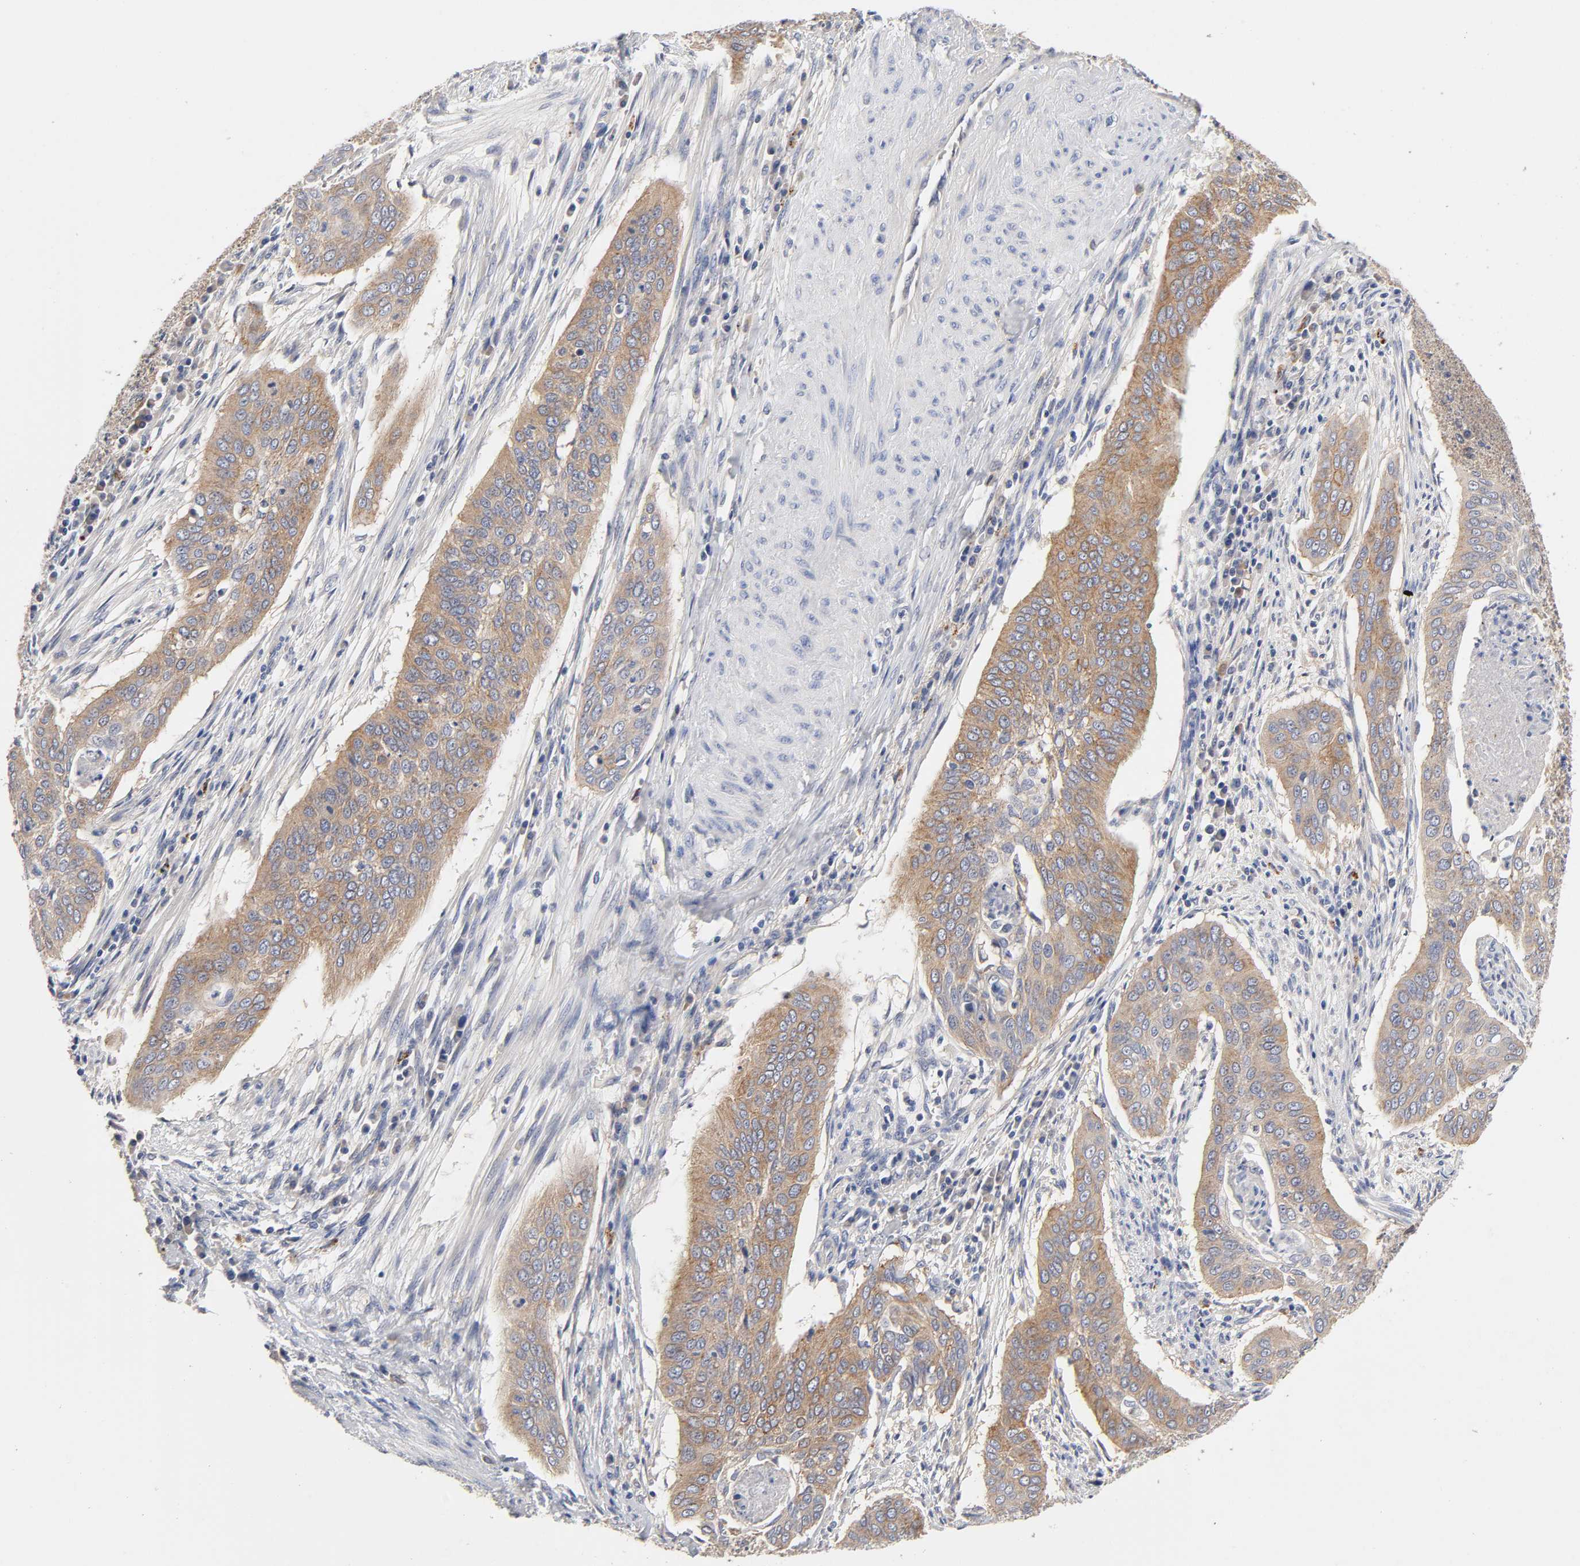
{"staining": {"intensity": "moderate", "quantity": ">75%", "location": "cytoplasmic/membranous"}, "tissue": "cervical cancer", "cell_type": "Tumor cells", "image_type": "cancer", "snomed": [{"axis": "morphology", "description": "Squamous cell carcinoma, NOS"}, {"axis": "topography", "description": "Cervix"}], "caption": "DAB (3,3'-diaminobenzidine) immunohistochemical staining of human cervical cancer exhibits moderate cytoplasmic/membranous protein positivity in about >75% of tumor cells.", "gene": "C17orf75", "patient": {"sex": "female", "age": 39}}